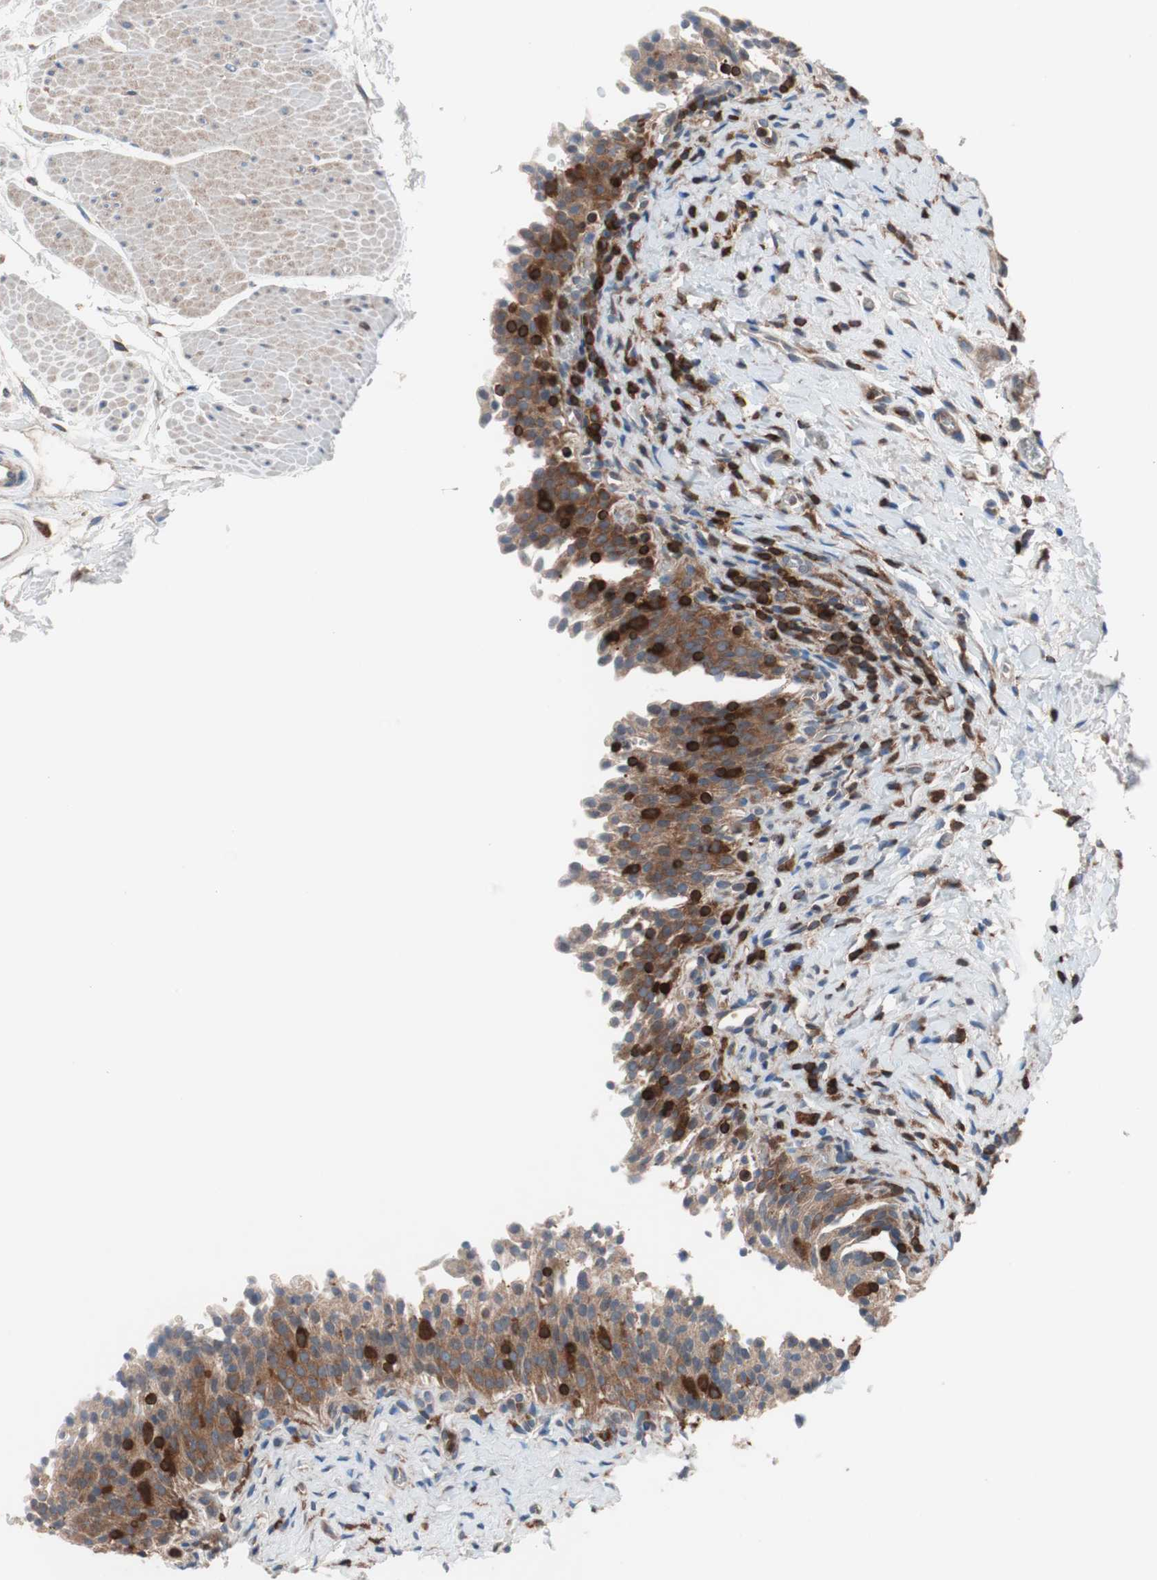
{"staining": {"intensity": "moderate", "quantity": ">75%", "location": "cytoplasmic/membranous"}, "tissue": "urinary bladder", "cell_type": "Urothelial cells", "image_type": "normal", "snomed": [{"axis": "morphology", "description": "Normal tissue, NOS"}, {"axis": "topography", "description": "Urinary bladder"}], "caption": "Protein positivity by IHC reveals moderate cytoplasmic/membranous expression in approximately >75% of urothelial cells in normal urinary bladder.", "gene": "PIK3R1", "patient": {"sex": "male", "age": 51}}